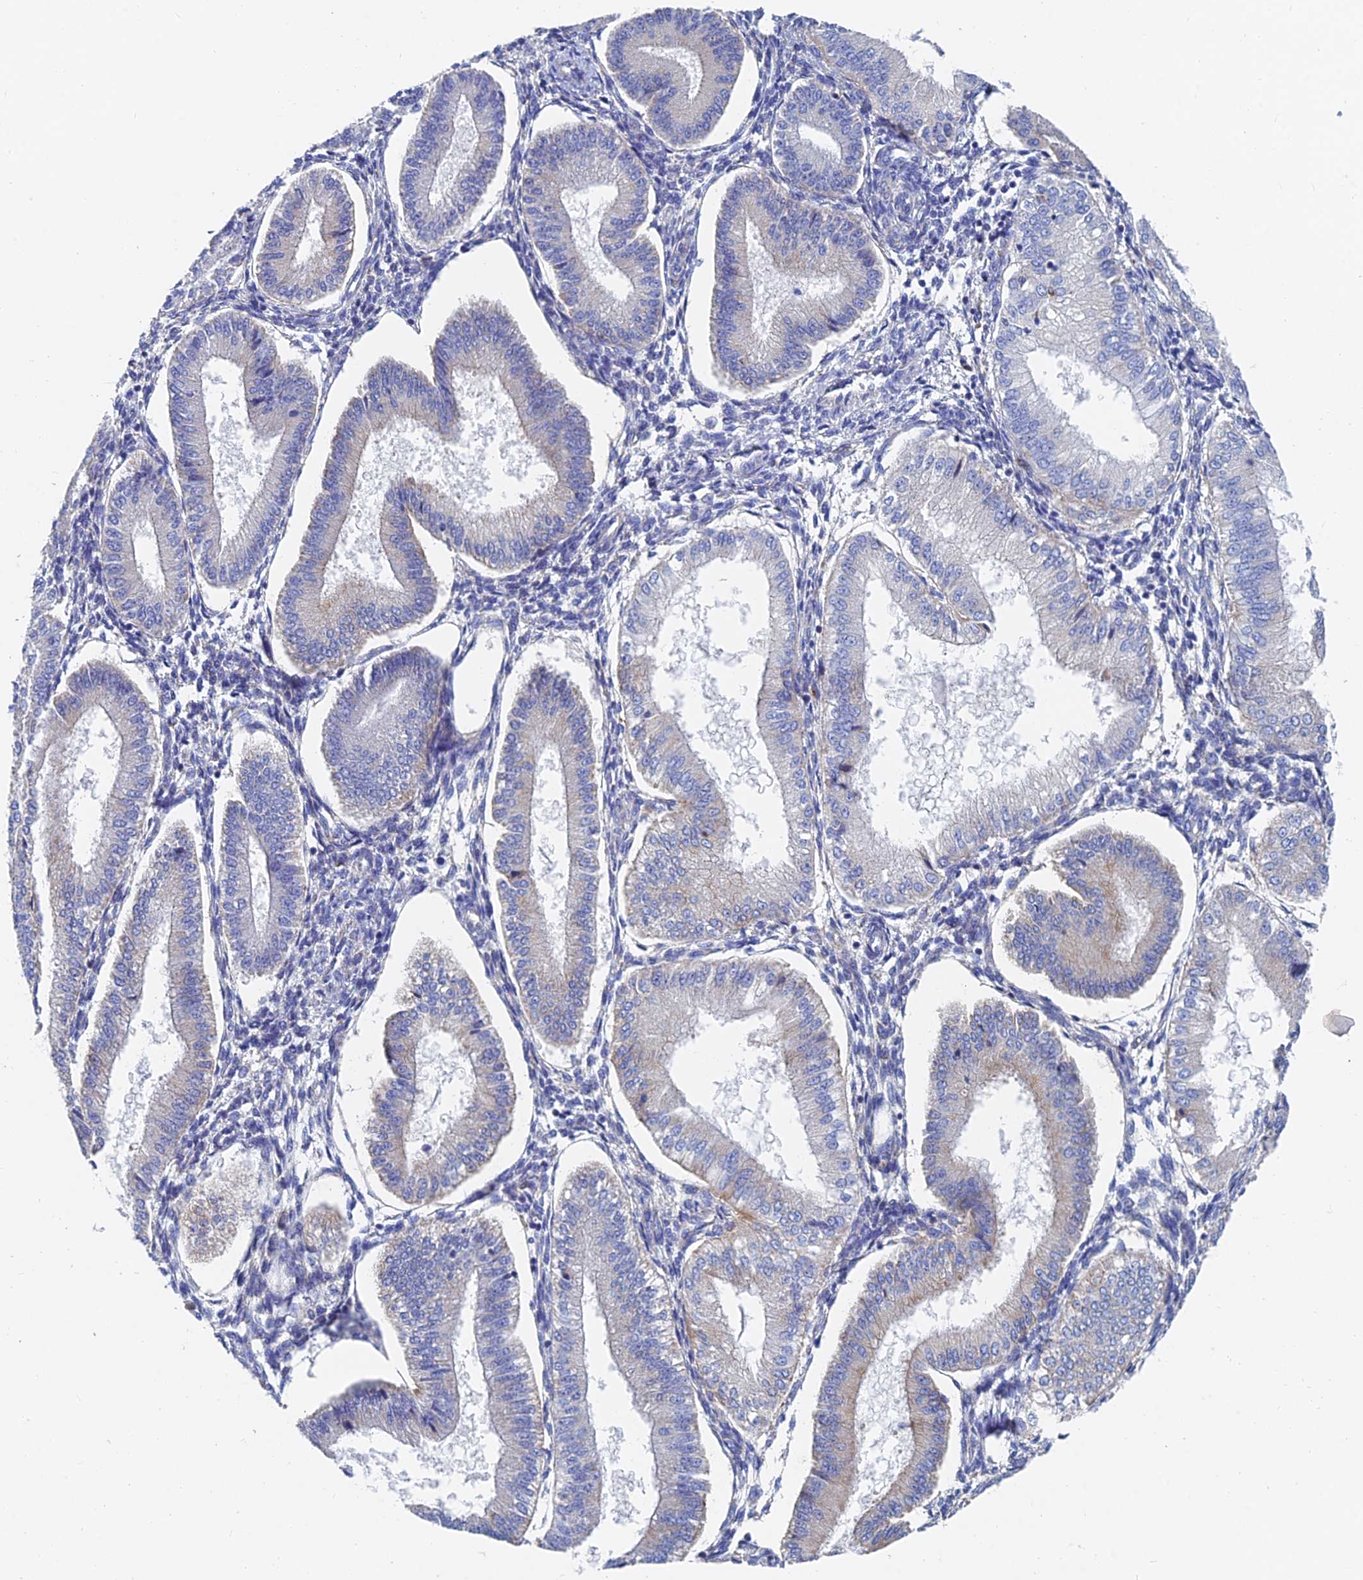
{"staining": {"intensity": "negative", "quantity": "none", "location": "none"}, "tissue": "endometrium", "cell_type": "Cells in endometrial stroma", "image_type": "normal", "snomed": [{"axis": "morphology", "description": "Normal tissue, NOS"}, {"axis": "topography", "description": "Endometrium"}], "caption": "IHC image of unremarkable endometrium stained for a protein (brown), which demonstrates no staining in cells in endometrial stroma. (DAB immunohistochemistry (IHC) visualized using brightfield microscopy, high magnification).", "gene": "SPNS1", "patient": {"sex": "female", "age": 39}}